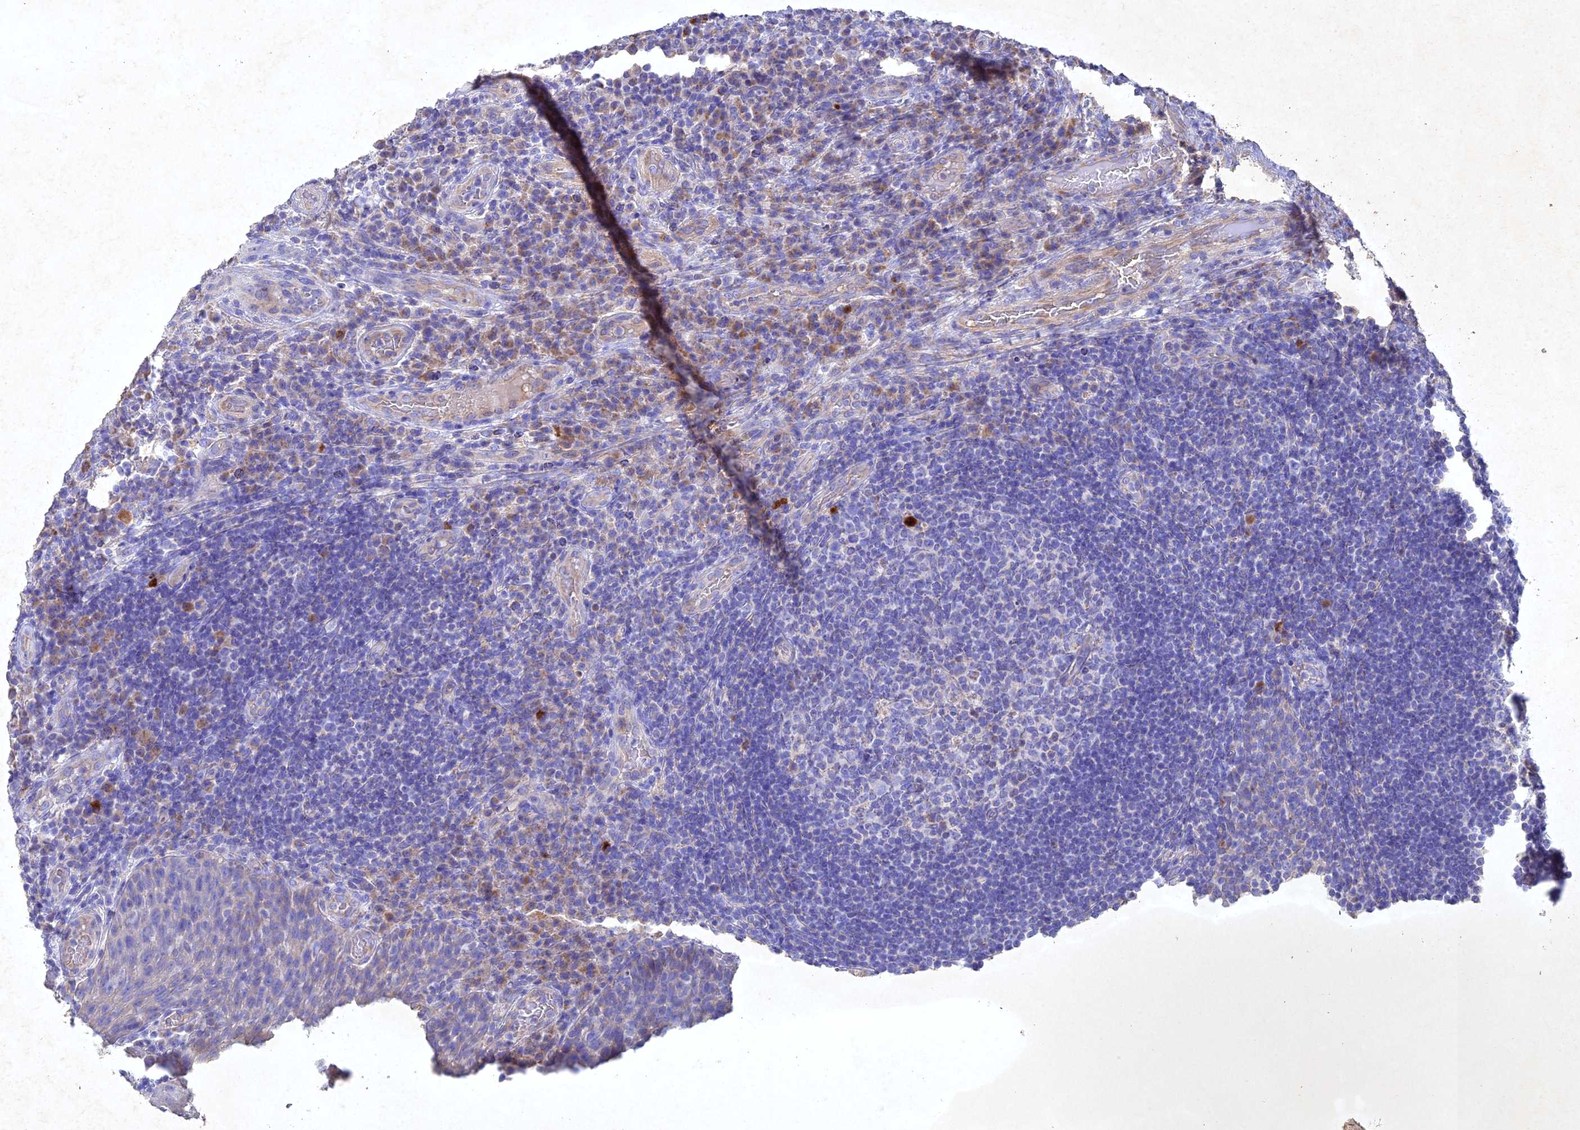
{"staining": {"intensity": "negative", "quantity": "none", "location": "none"}, "tissue": "tonsil", "cell_type": "Germinal center cells", "image_type": "normal", "snomed": [{"axis": "morphology", "description": "Normal tissue, NOS"}, {"axis": "topography", "description": "Tonsil"}], "caption": "The histopathology image shows no staining of germinal center cells in benign tonsil.", "gene": "NDUFV1", "patient": {"sex": "male", "age": 17}}